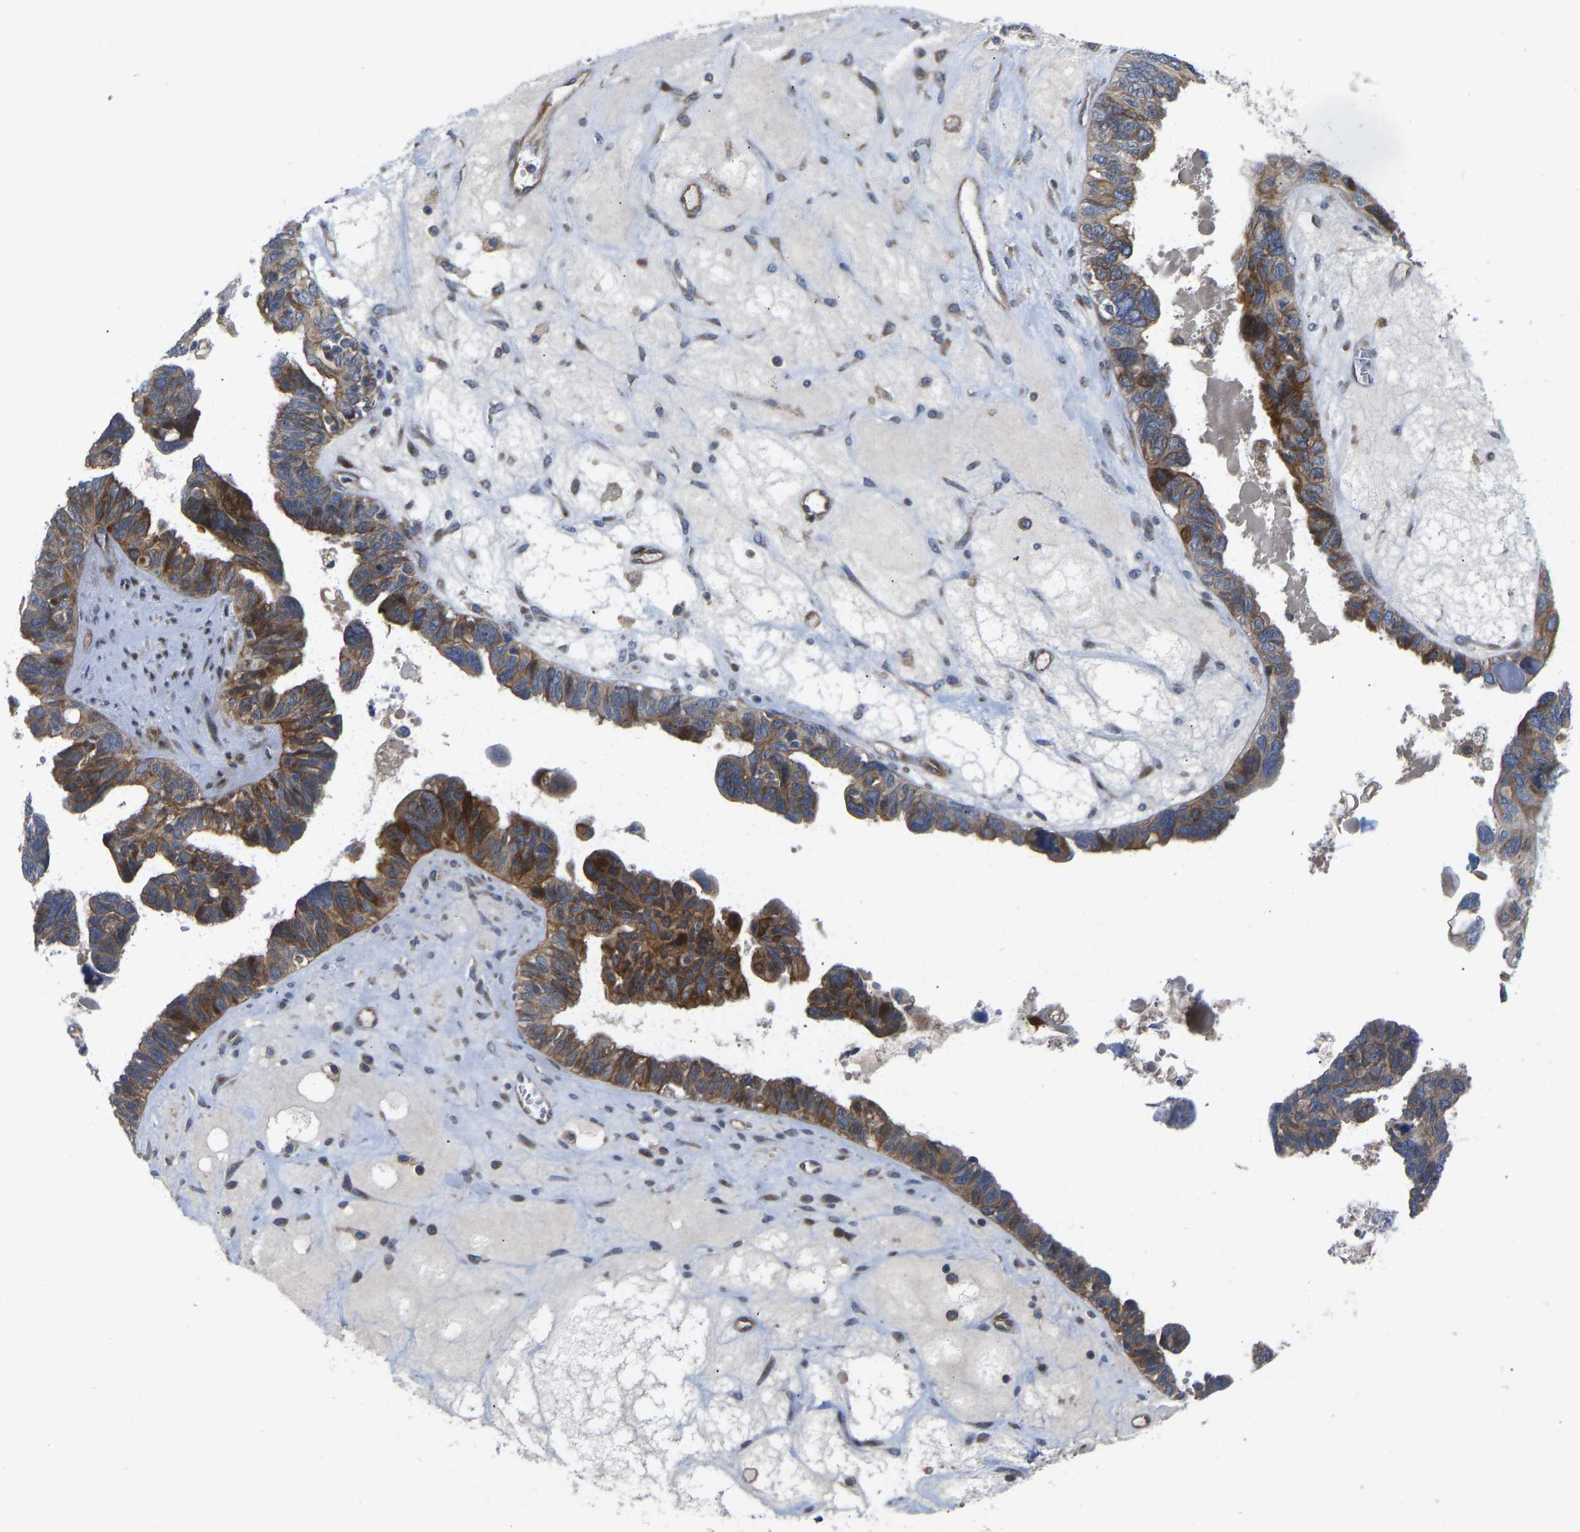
{"staining": {"intensity": "moderate", "quantity": ">75%", "location": "cytoplasmic/membranous"}, "tissue": "ovarian cancer", "cell_type": "Tumor cells", "image_type": "cancer", "snomed": [{"axis": "morphology", "description": "Cystadenocarcinoma, serous, NOS"}, {"axis": "topography", "description": "Ovary"}], "caption": "There is medium levels of moderate cytoplasmic/membranous expression in tumor cells of serous cystadenocarcinoma (ovarian), as demonstrated by immunohistochemical staining (brown color).", "gene": "TMEM38B", "patient": {"sex": "female", "age": 79}}